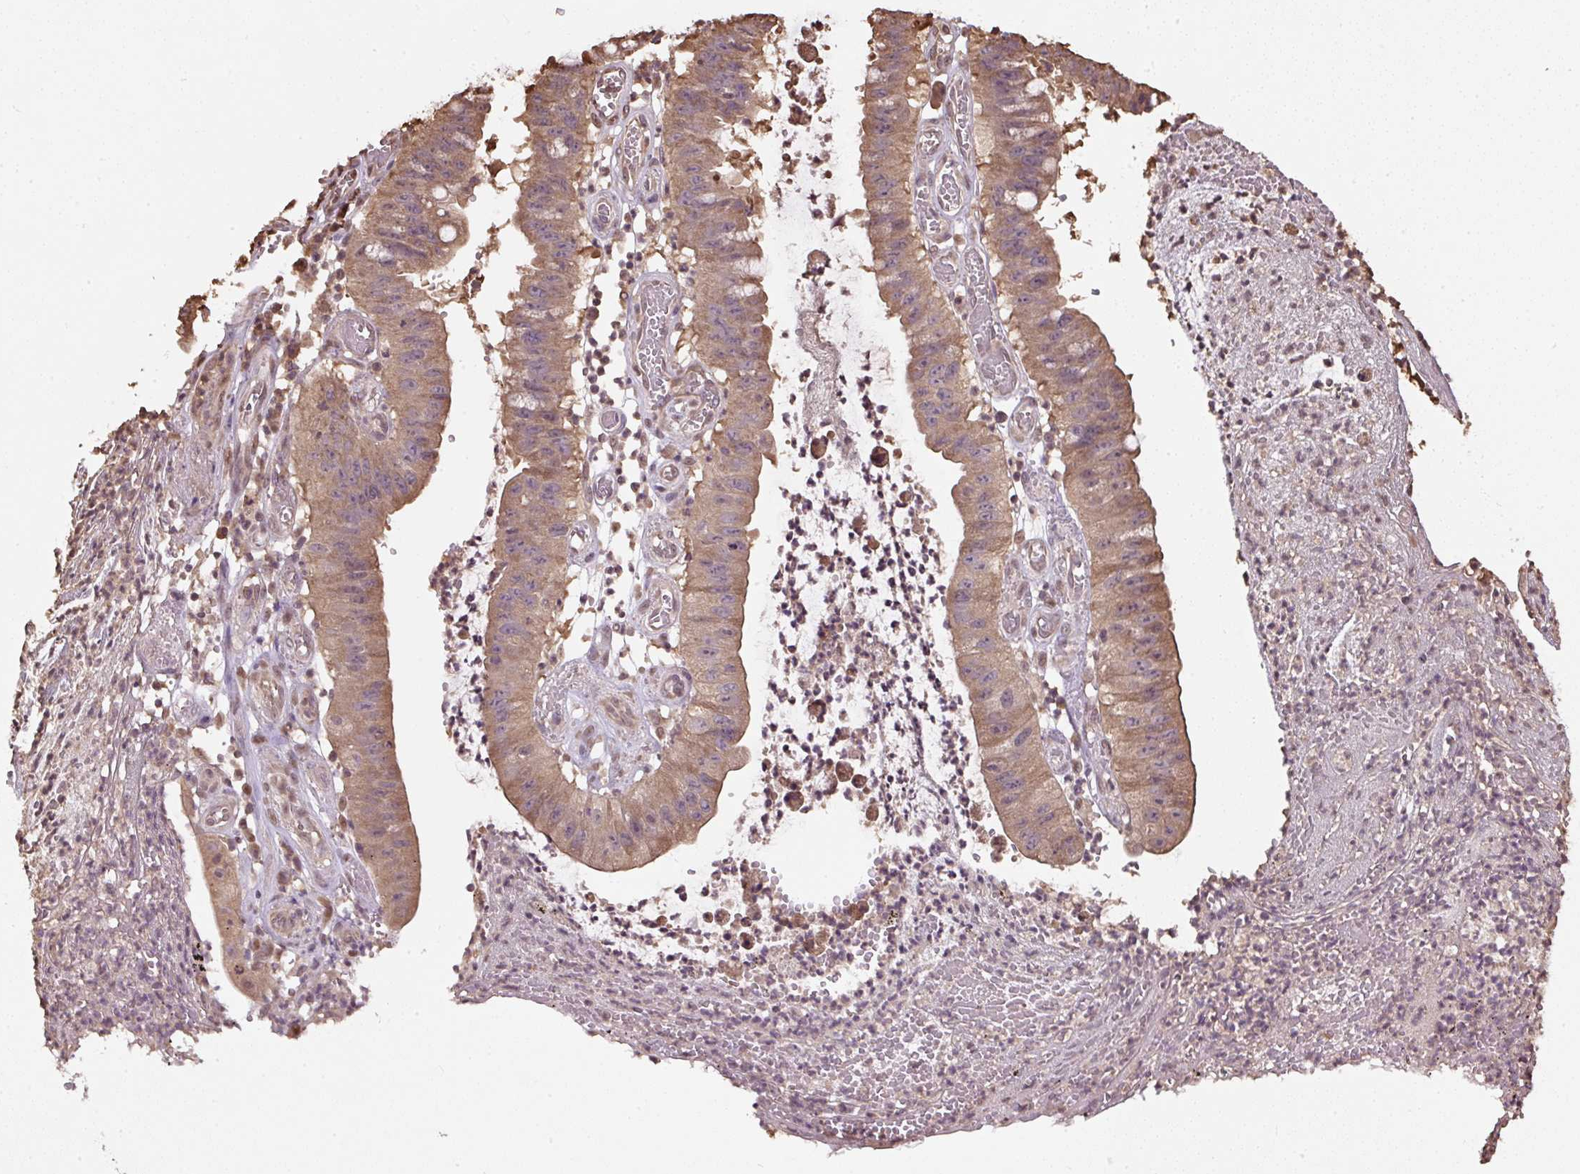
{"staining": {"intensity": "moderate", "quantity": ">75%", "location": "cytoplasmic/membranous"}, "tissue": "stomach cancer", "cell_type": "Tumor cells", "image_type": "cancer", "snomed": [{"axis": "morphology", "description": "Adenocarcinoma, NOS"}, {"axis": "topography", "description": "Stomach"}], "caption": "A histopathology image showing moderate cytoplasmic/membranous staining in approximately >75% of tumor cells in stomach cancer, as visualized by brown immunohistochemical staining.", "gene": "TMEM170B", "patient": {"sex": "male", "age": 59}}